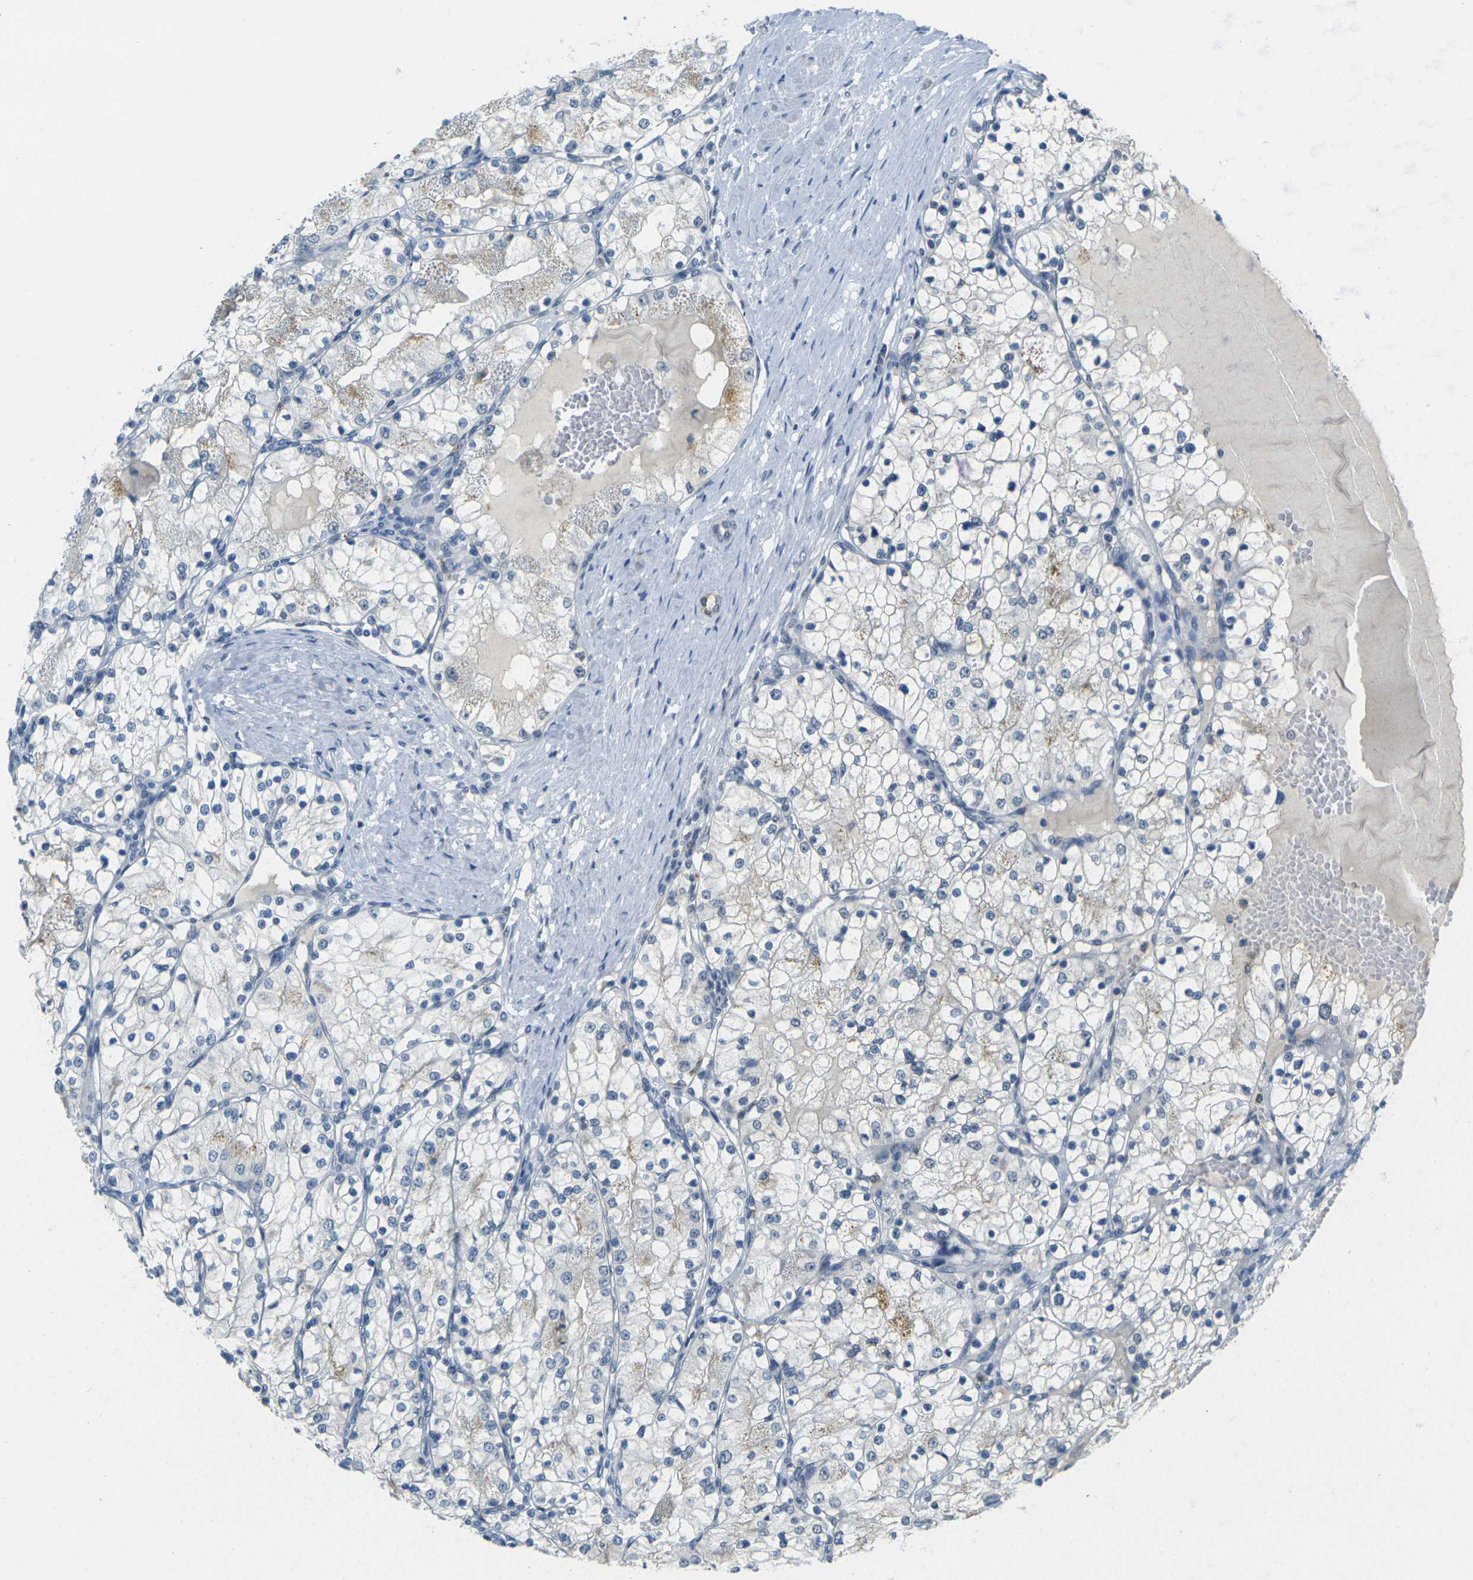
{"staining": {"intensity": "weak", "quantity": "<25%", "location": "cytoplasmic/membranous"}, "tissue": "renal cancer", "cell_type": "Tumor cells", "image_type": "cancer", "snomed": [{"axis": "morphology", "description": "Adenocarcinoma, NOS"}, {"axis": "topography", "description": "Kidney"}], "caption": "Tumor cells show no significant staining in renal cancer (adenocarcinoma). Nuclei are stained in blue.", "gene": "SPTBN2", "patient": {"sex": "male", "age": 68}}